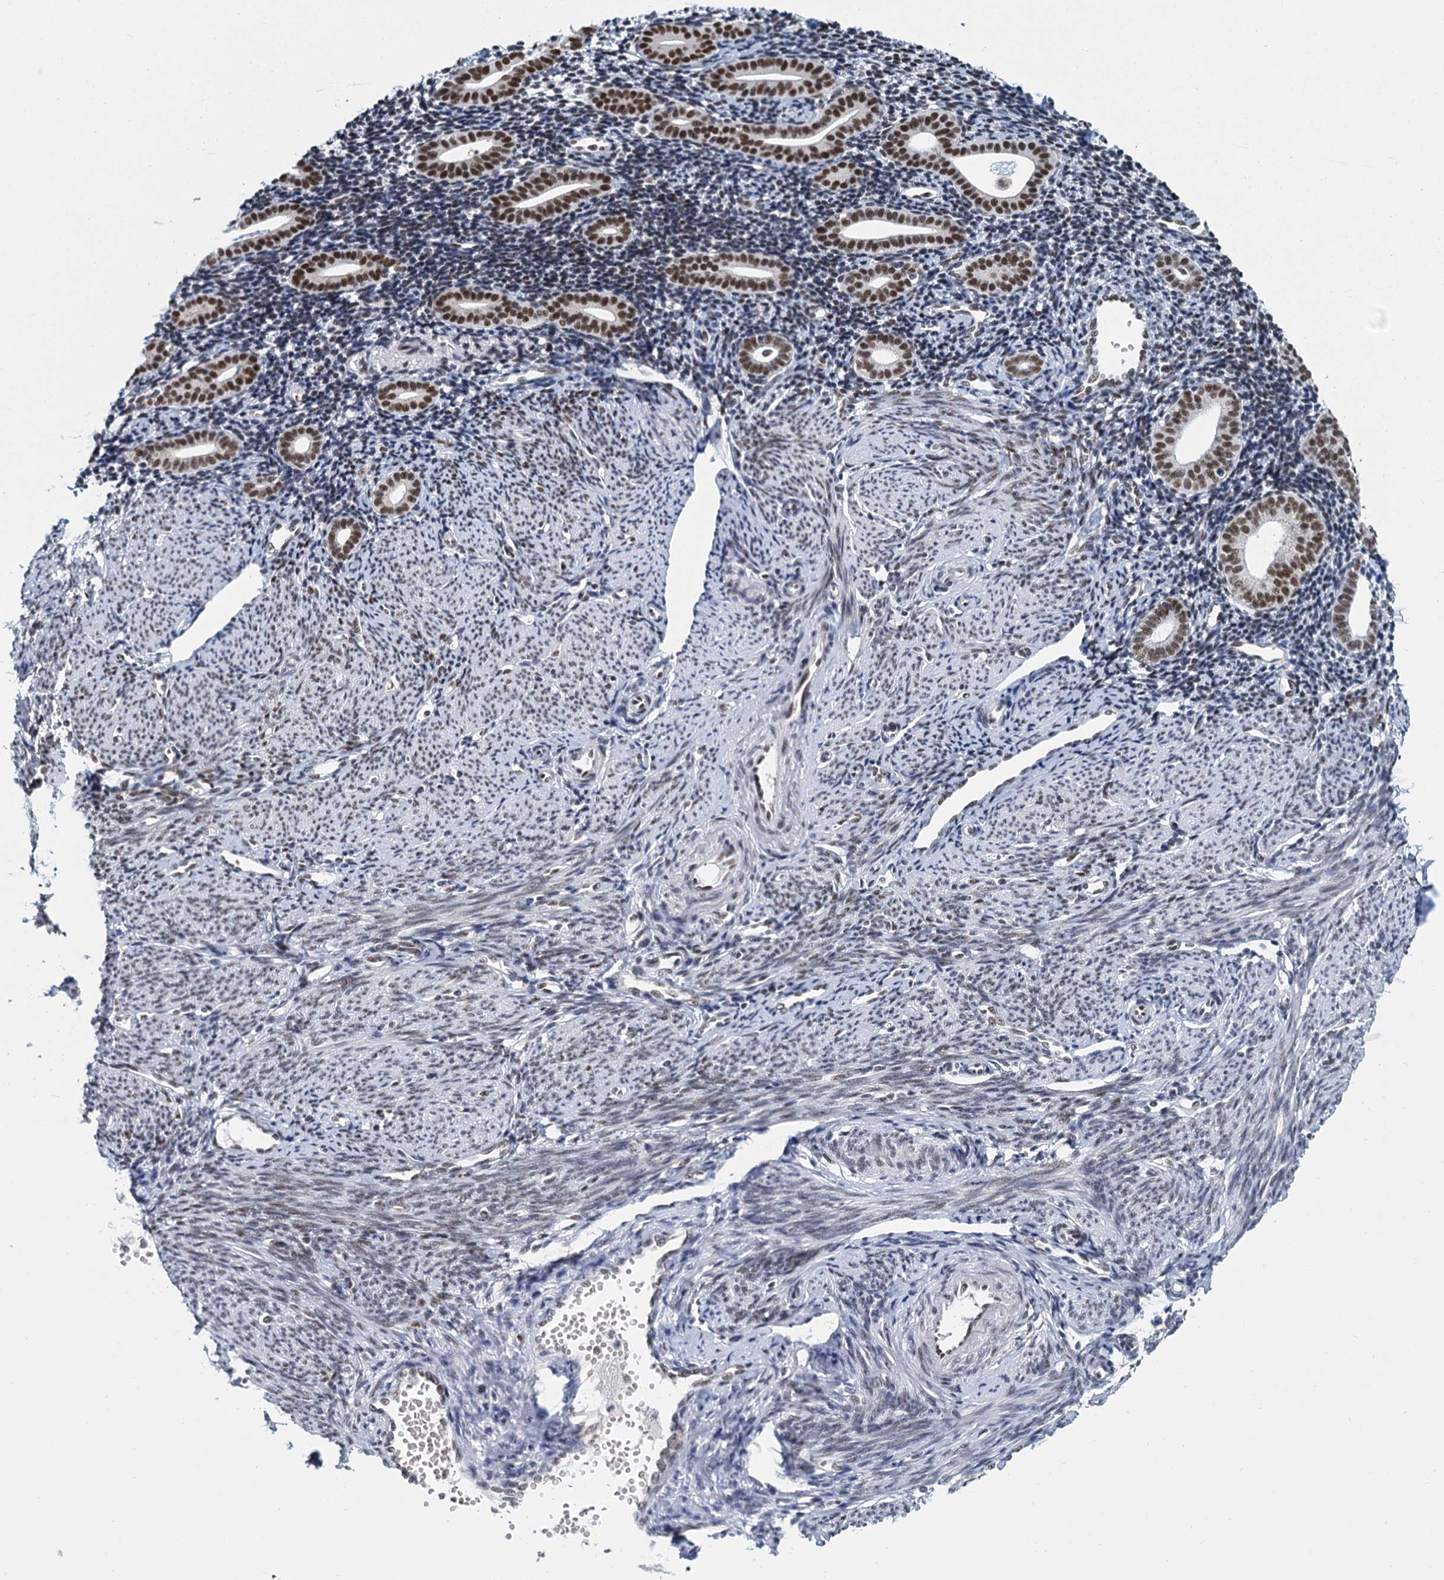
{"staining": {"intensity": "negative", "quantity": "none", "location": "none"}, "tissue": "endometrium", "cell_type": "Cells in endometrial stroma", "image_type": "normal", "snomed": [{"axis": "morphology", "description": "Normal tissue, NOS"}, {"axis": "topography", "description": "Endometrium"}], "caption": "Cells in endometrial stroma show no significant expression in normal endometrium. The staining was performed using DAB to visualize the protein expression in brown, while the nuclei were stained in blue with hematoxylin (Magnification: 20x).", "gene": "RPRD1A", "patient": {"sex": "female", "age": 56}}